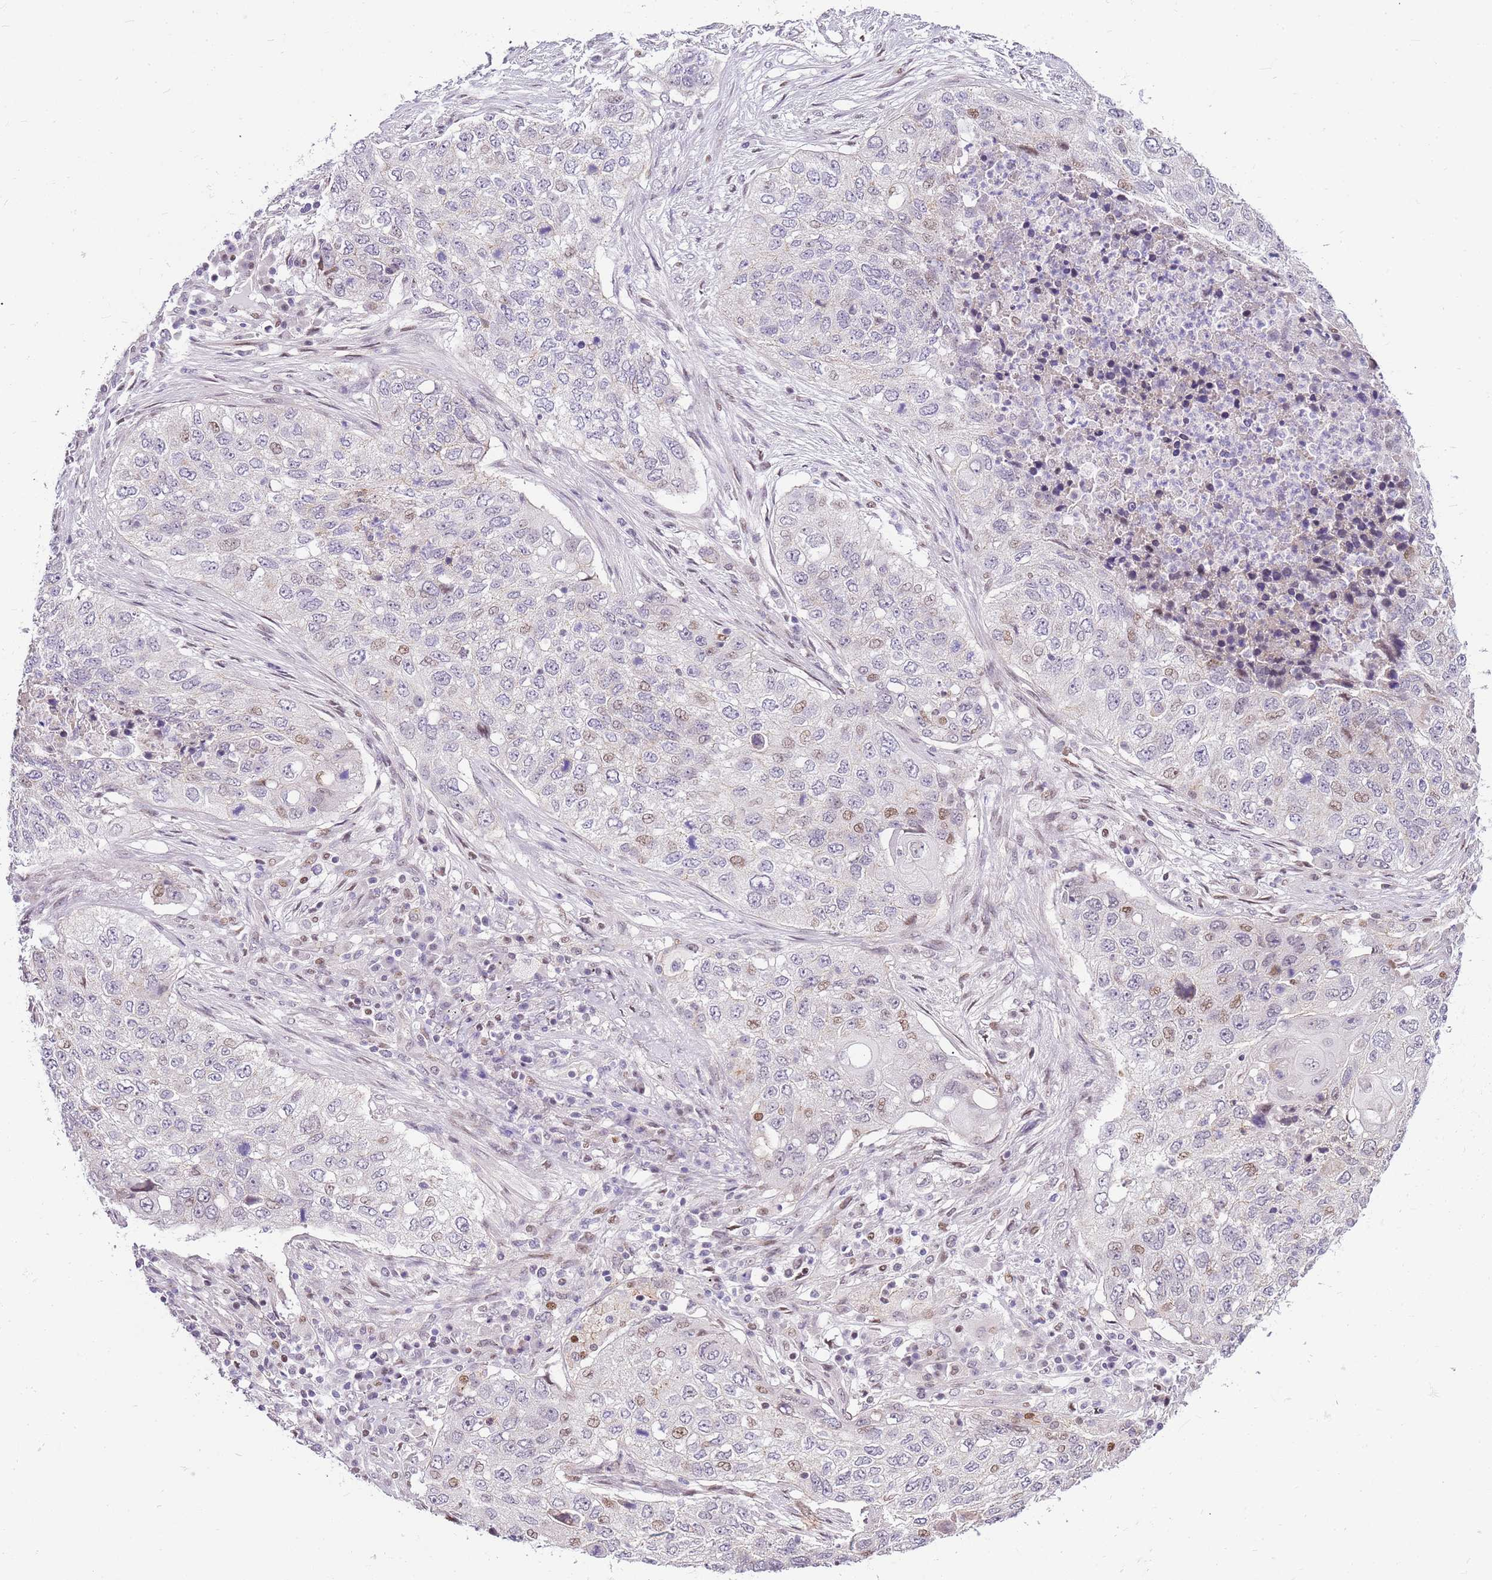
{"staining": {"intensity": "weak", "quantity": "<25%", "location": "nuclear"}, "tissue": "lung cancer", "cell_type": "Tumor cells", "image_type": "cancer", "snomed": [{"axis": "morphology", "description": "Squamous cell carcinoma, NOS"}, {"axis": "topography", "description": "Lung"}], "caption": "The image exhibits no significant positivity in tumor cells of lung cancer.", "gene": "CLBA1", "patient": {"sex": "female", "age": 63}}